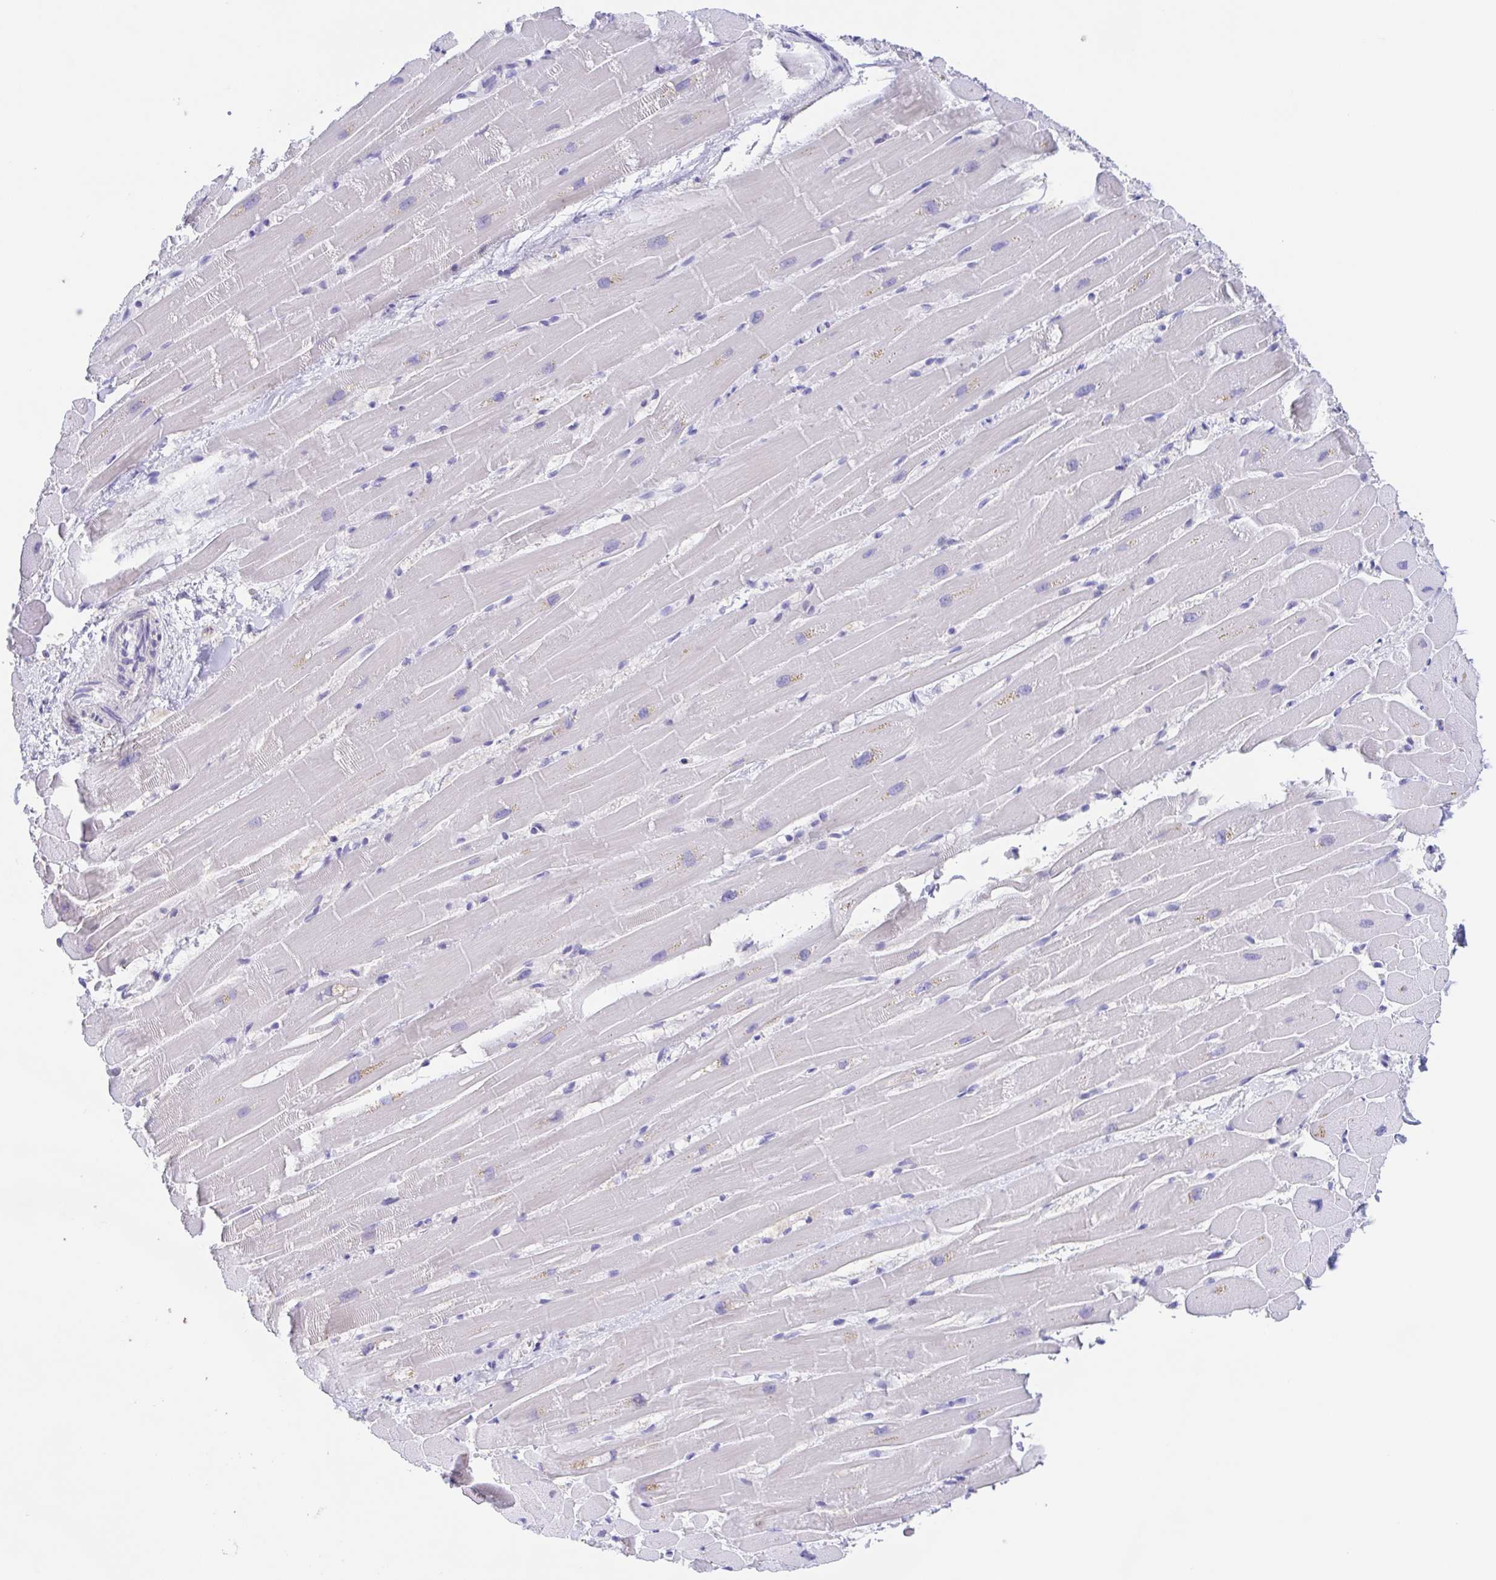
{"staining": {"intensity": "negative", "quantity": "none", "location": "none"}, "tissue": "heart muscle", "cell_type": "Cardiomyocytes", "image_type": "normal", "snomed": [{"axis": "morphology", "description": "Normal tissue, NOS"}, {"axis": "topography", "description": "Heart"}], "caption": "Immunohistochemical staining of normal human heart muscle demonstrates no significant expression in cardiomyocytes. The staining is performed using DAB (3,3'-diaminobenzidine) brown chromogen with nuclei counter-stained in using hematoxylin.", "gene": "MUCL3", "patient": {"sex": "male", "age": 37}}